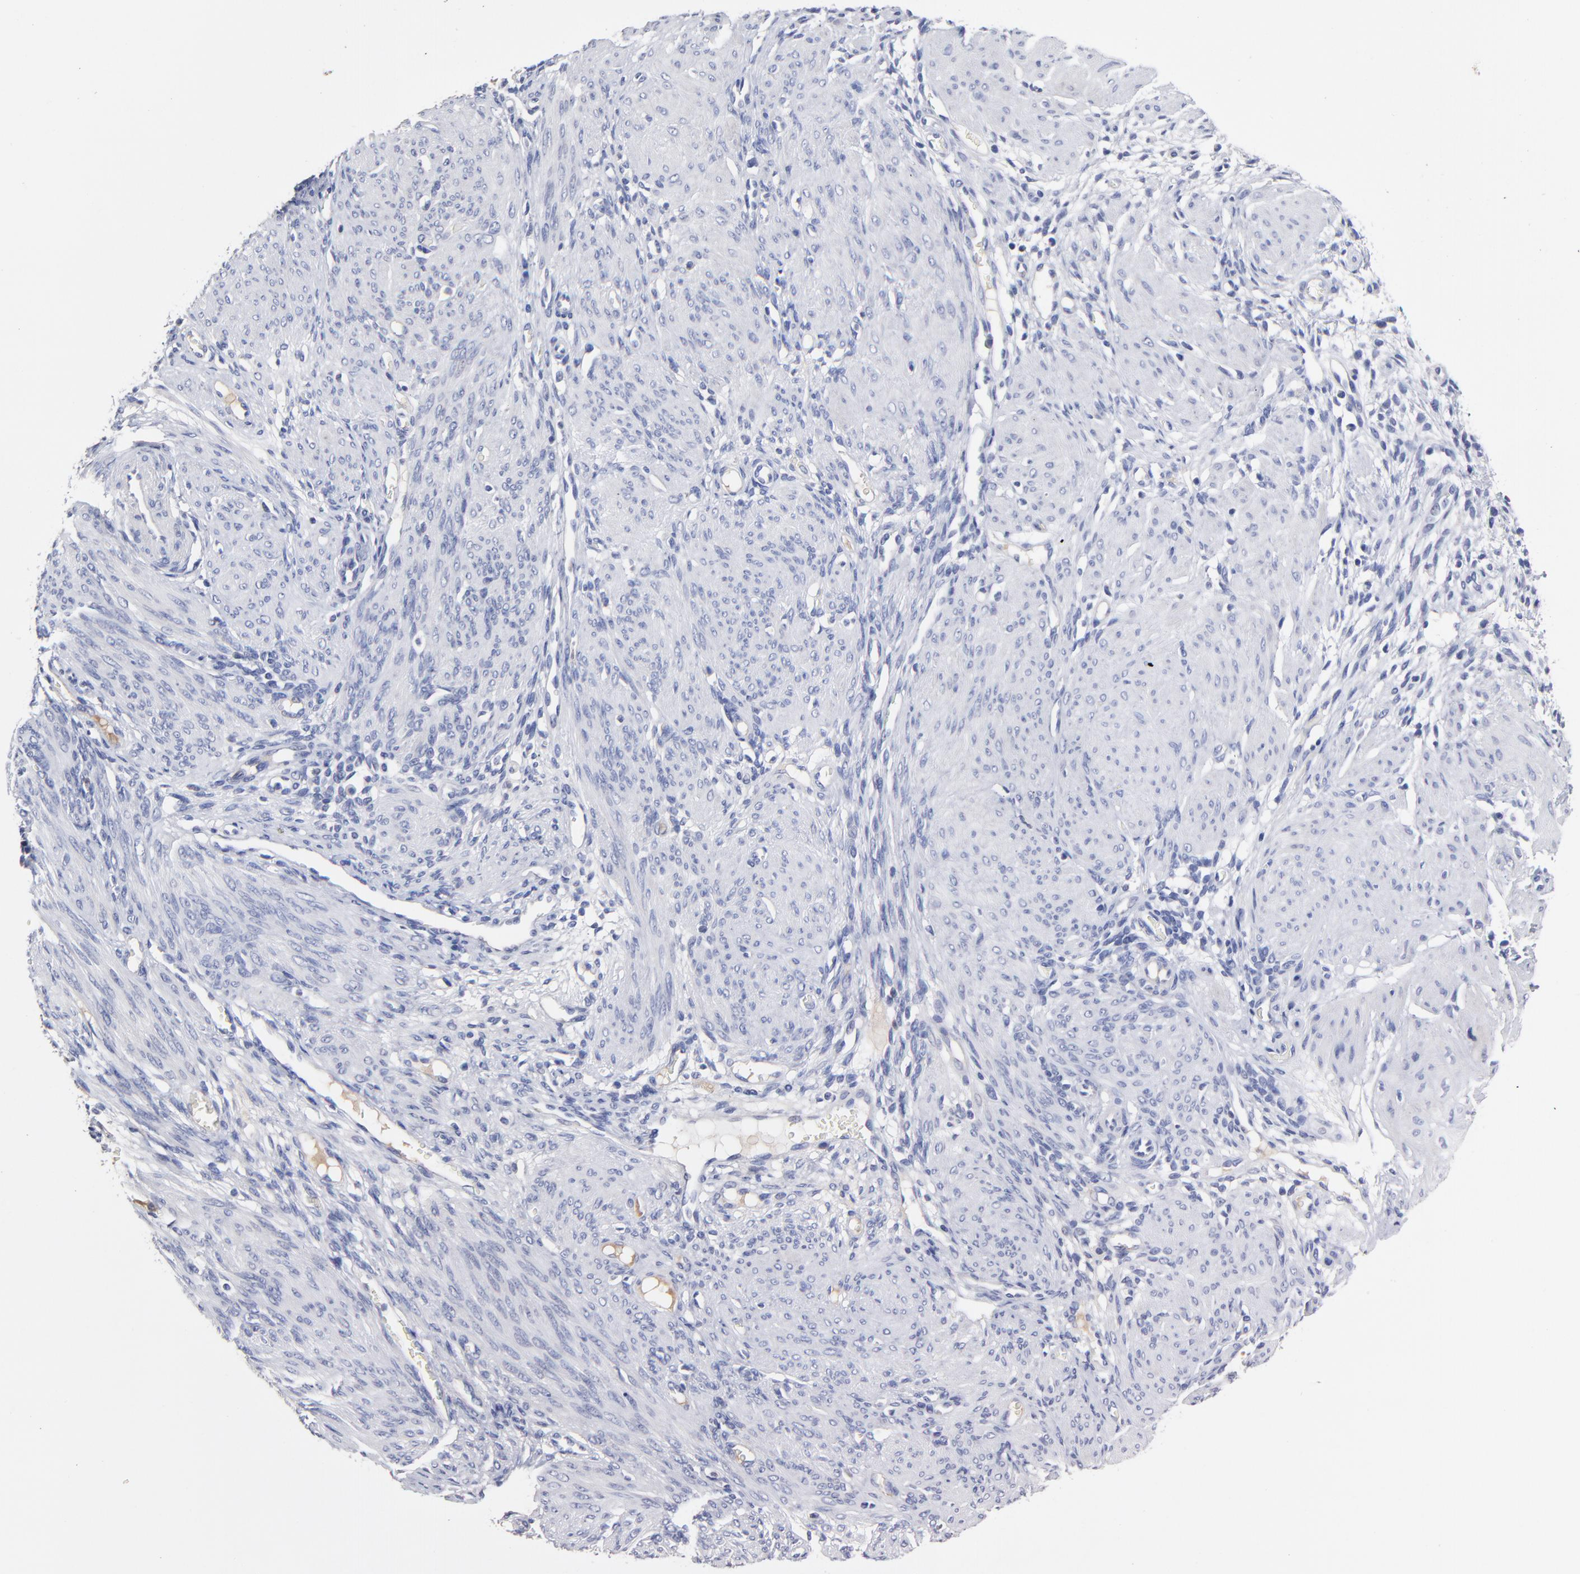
{"staining": {"intensity": "negative", "quantity": "none", "location": "none"}, "tissue": "endometrium", "cell_type": "Cells in endometrial stroma", "image_type": "normal", "snomed": [{"axis": "morphology", "description": "Normal tissue, NOS"}, {"axis": "topography", "description": "Endometrium"}], "caption": "Immunohistochemistry (IHC) photomicrograph of benign human endometrium stained for a protein (brown), which reveals no expression in cells in endometrial stroma.", "gene": "TRAT1", "patient": {"sex": "female", "age": 72}}